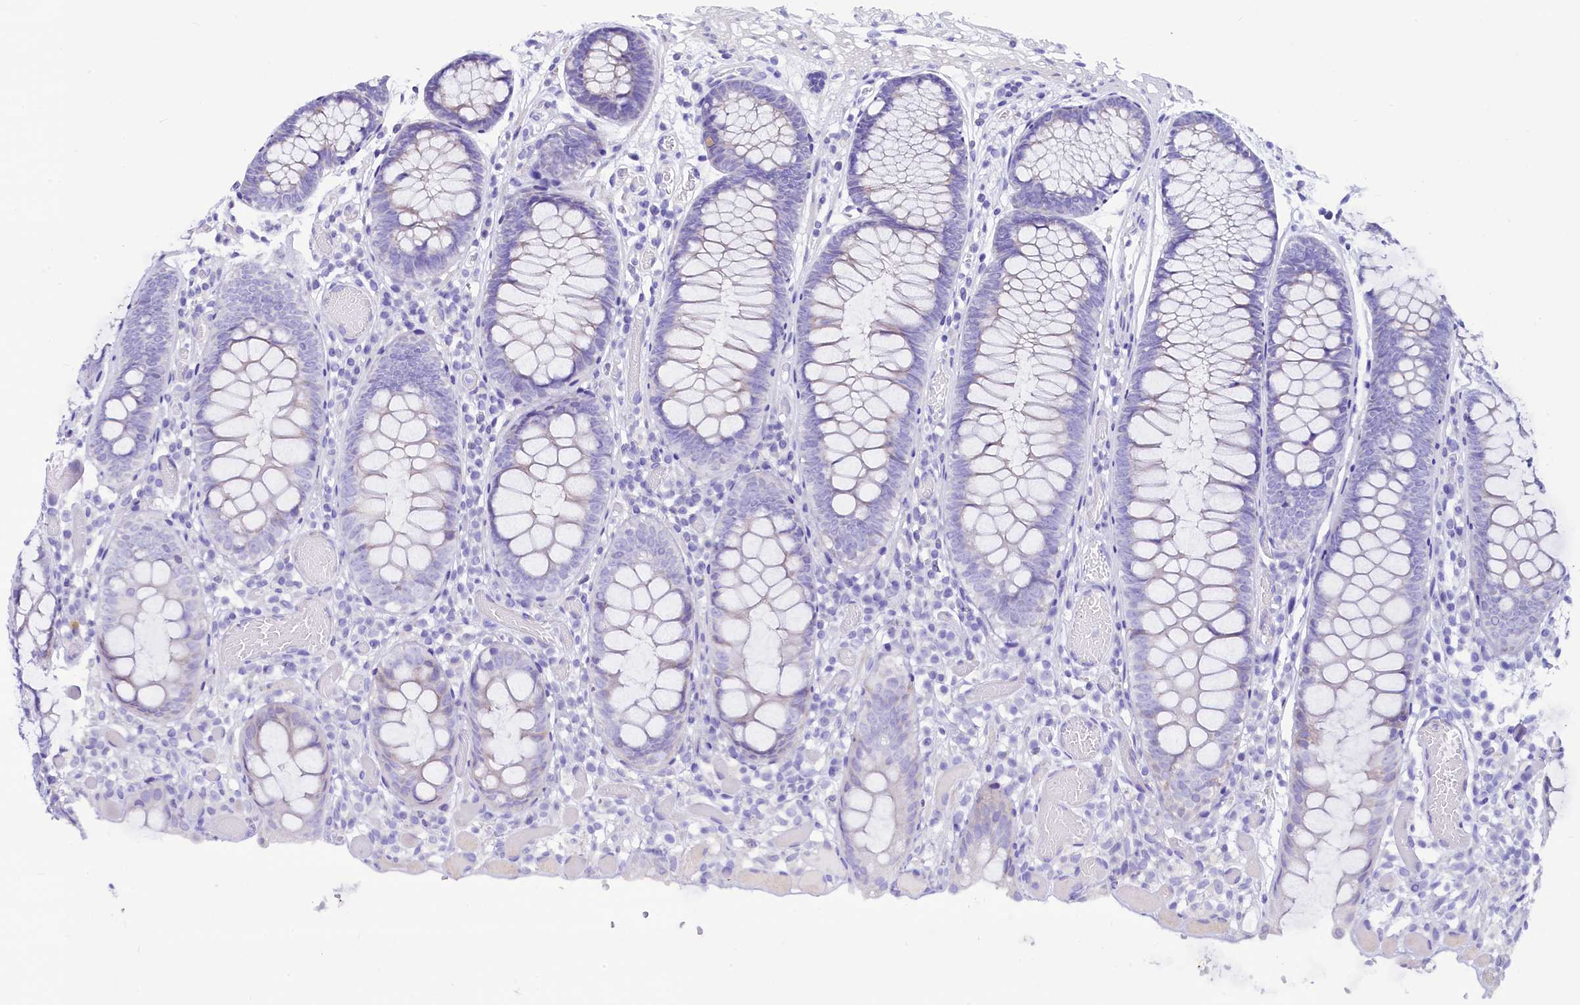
{"staining": {"intensity": "negative", "quantity": "none", "location": "none"}, "tissue": "colon", "cell_type": "Endothelial cells", "image_type": "normal", "snomed": [{"axis": "morphology", "description": "Normal tissue, NOS"}, {"axis": "topography", "description": "Colon"}], "caption": "Protein analysis of normal colon demonstrates no significant expression in endothelial cells.", "gene": "RBP3", "patient": {"sex": "male", "age": 14}}